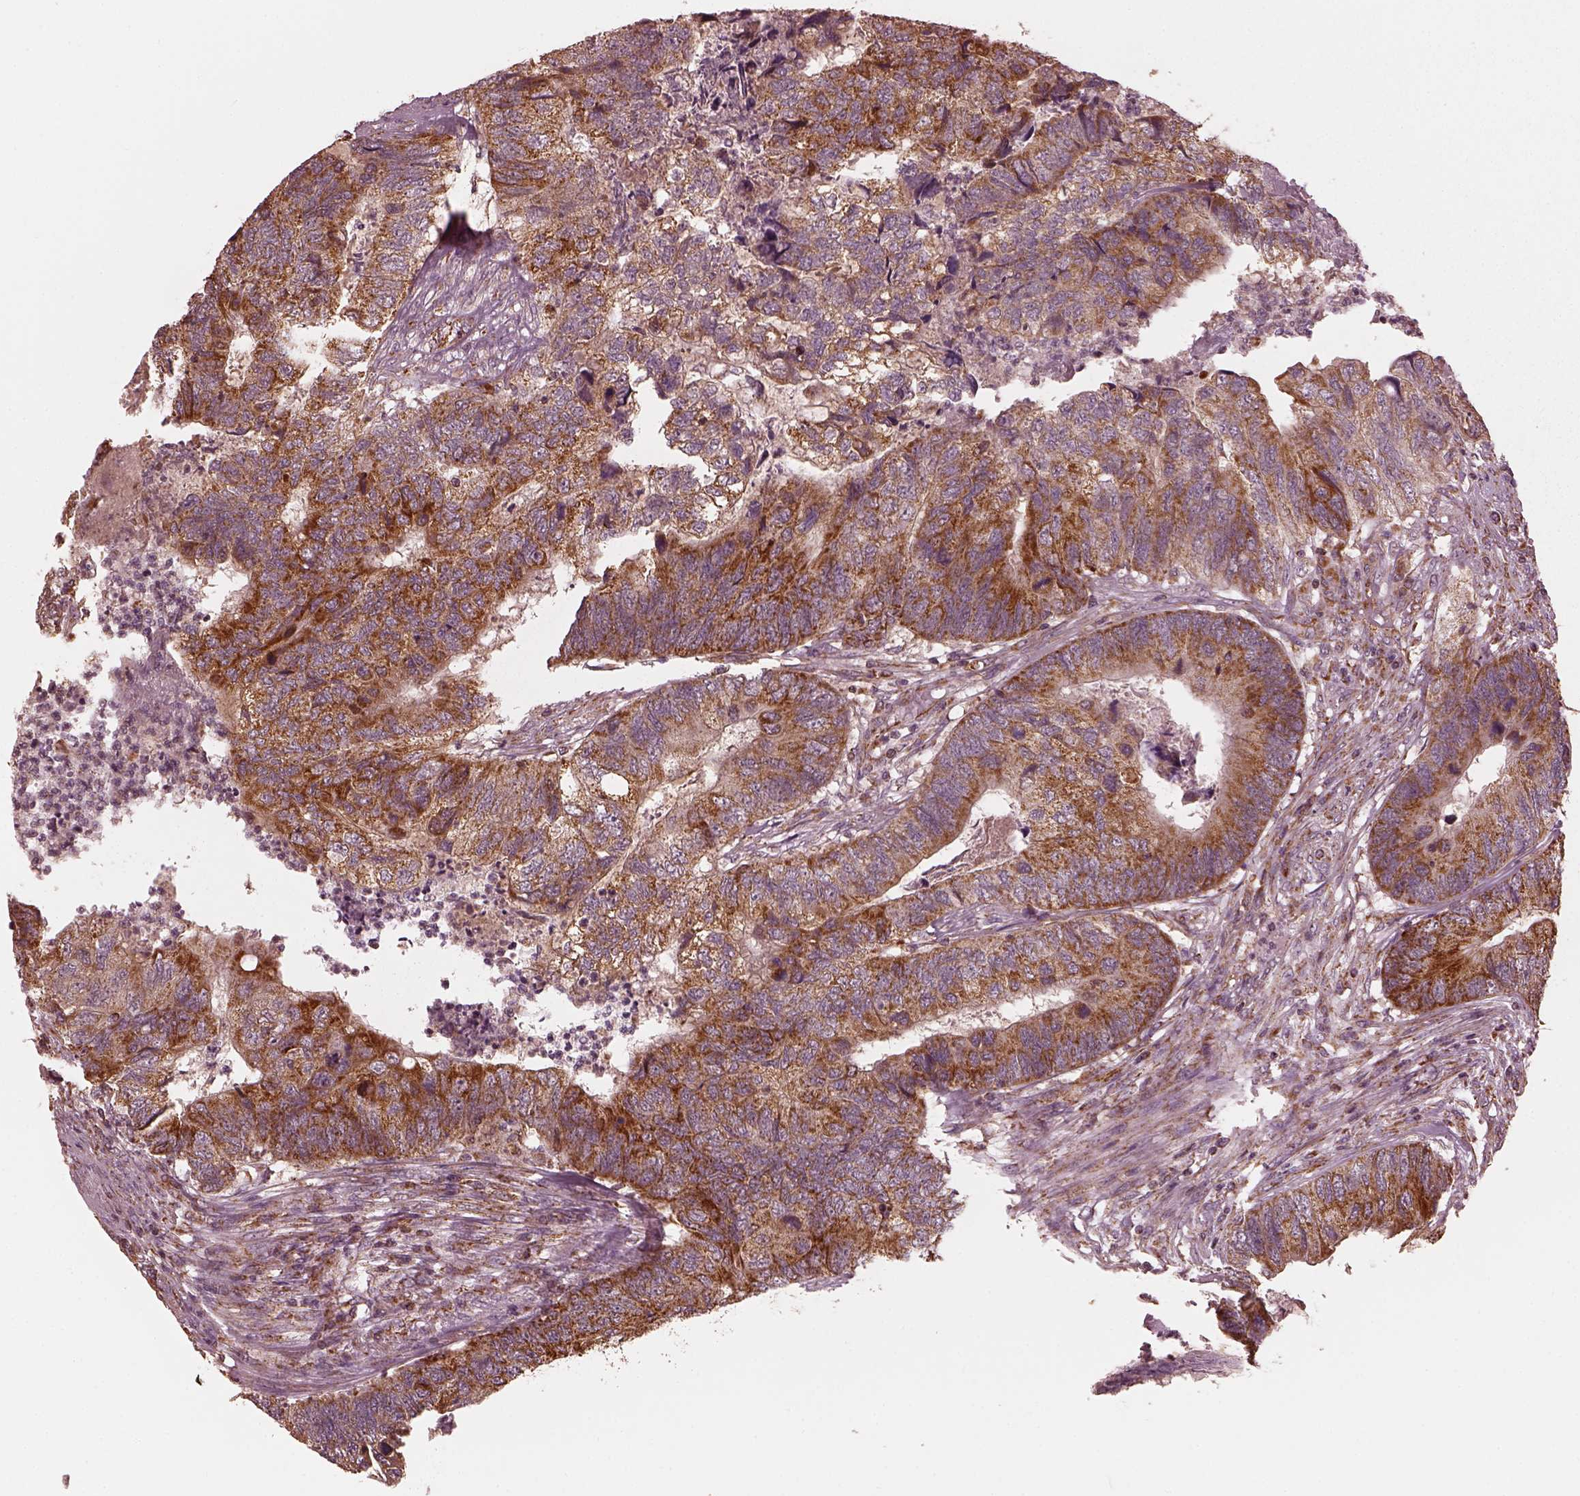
{"staining": {"intensity": "moderate", "quantity": "25%-75%", "location": "cytoplasmic/membranous"}, "tissue": "colorectal cancer", "cell_type": "Tumor cells", "image_type": "cancer", "snomed": [{"axis": "morphology", "description": "Adenocarcinoma, NOS"}, {"axis": "topography", "description": "Colon"}], "caption": "Moderate cytoplasmic/membranous protein positivity is present in about 25%-75% of tumor cells in colorectal cancer (adenocarcinoma).", "gene": "NDUFB10", "patient": {"sex": "female", "age": 67}}